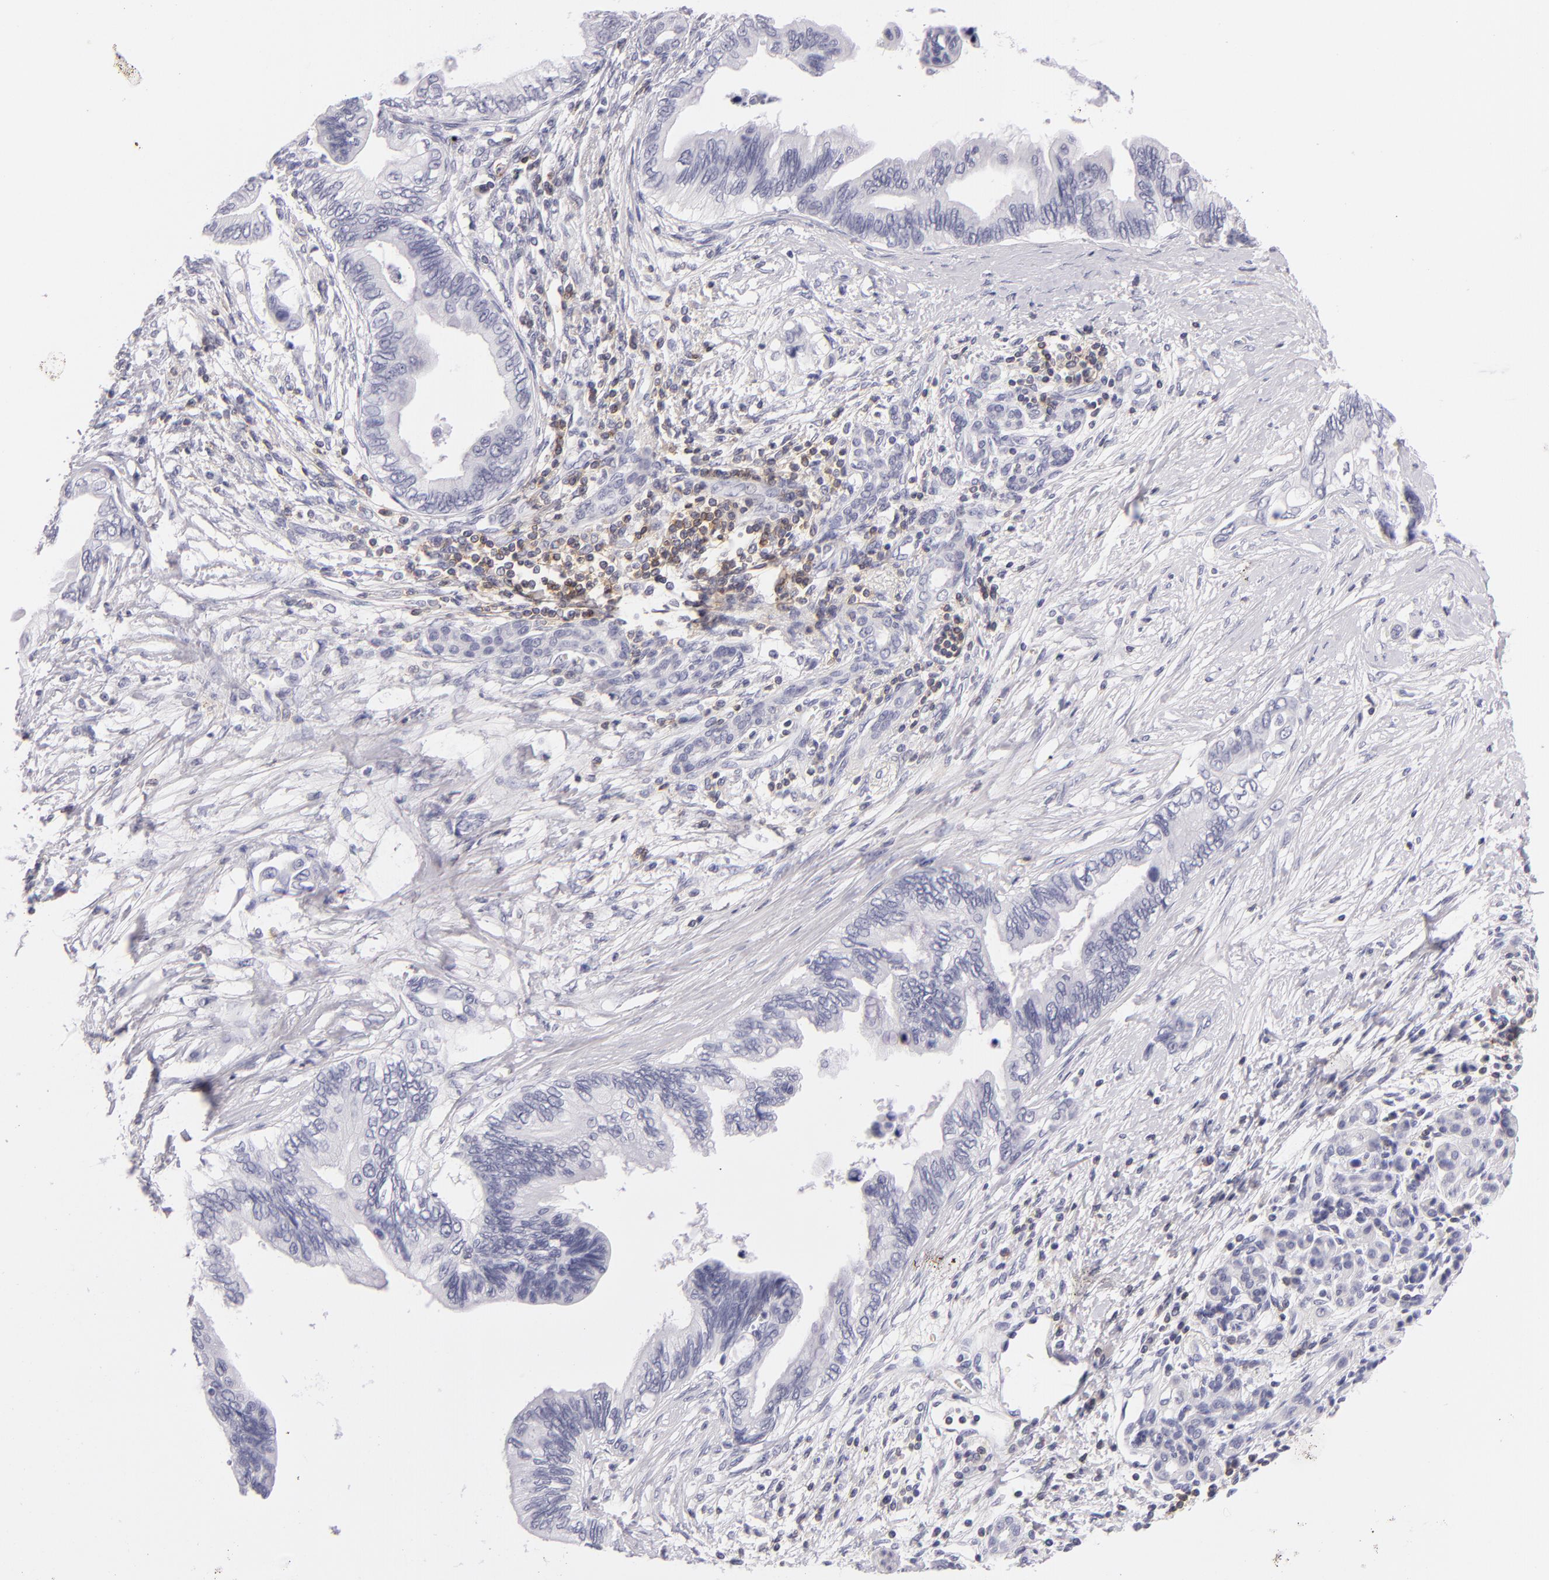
{"staining": {"intensity": "negative", "quantity": "none", "location": "none"}, "tissue": "pancreatic cancer", "cell_type": "Tumor cells", "image_type": "cancer", "snomed": [{"axis": "morphology", "description": "Adenocarcinoma, NOS"}, {"axis": "topography", "description": "Pancreas"}], "caption": "An image of human pancreatic cancer is negative for staining in tumor cells.", "gene": "CD48", "patient": {"sex": "female", "age": 66}}